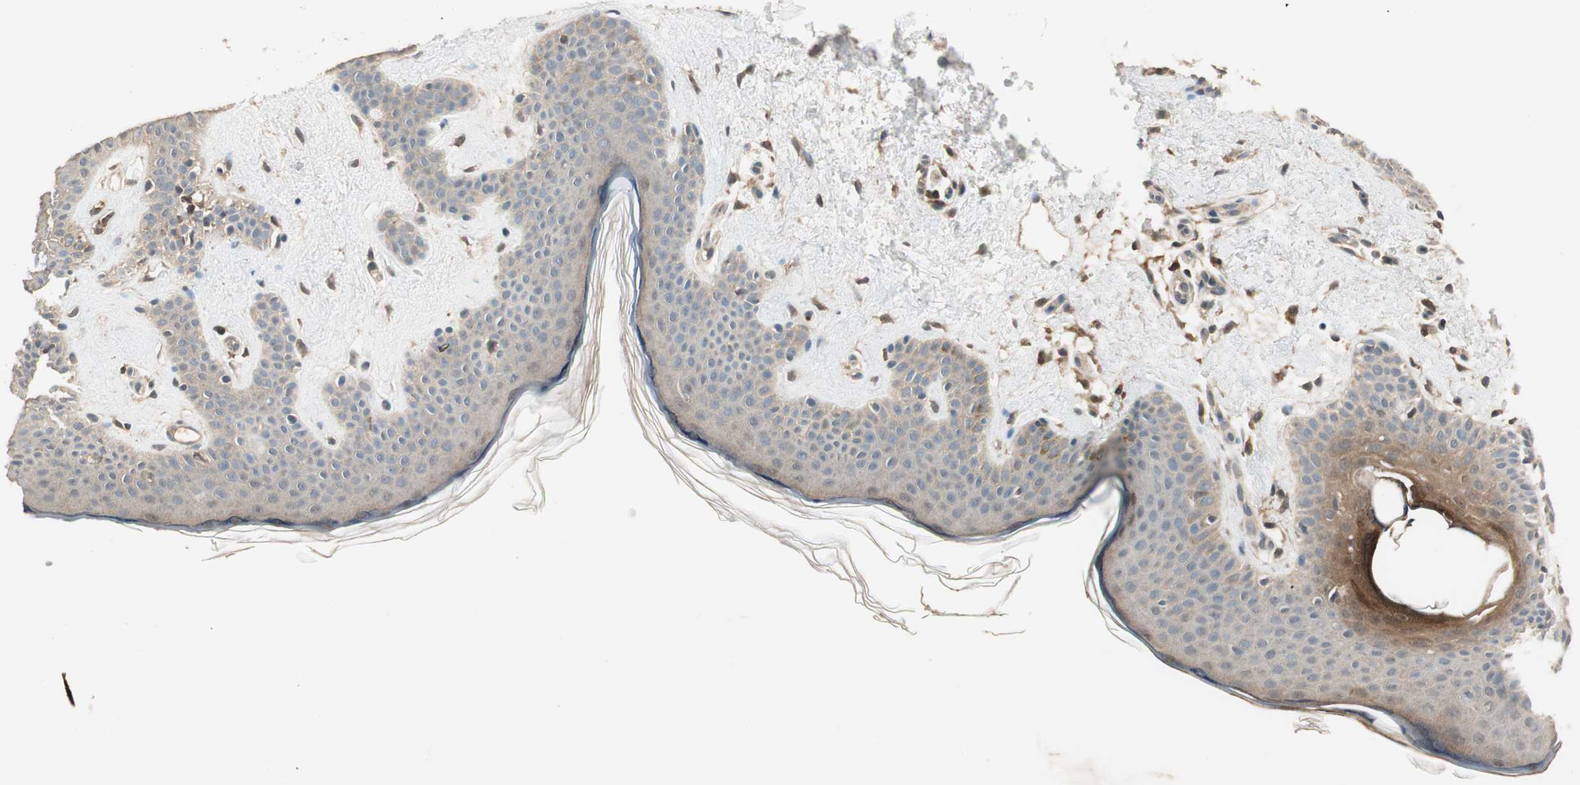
{"staining": {"intensity": "weak", "quantity": ">75%", "location": "cytoplasmic/membranous"}, "tissue": "skin", "cell_type": "Fibroblasts", "image_type": "normal", "snomed": [{"axis": "morphology", "description": "Normal tissue, NOS"}, {"axis": "topography", "description": "Skin"}], "caption": "IHC of unremarkable skin displays low levels of weak cytoplasmic/membranous expression in approximately >75% of fibroblasts.", "gene": "TRIM21", "patient": {"sex": "female", "age": 56}}